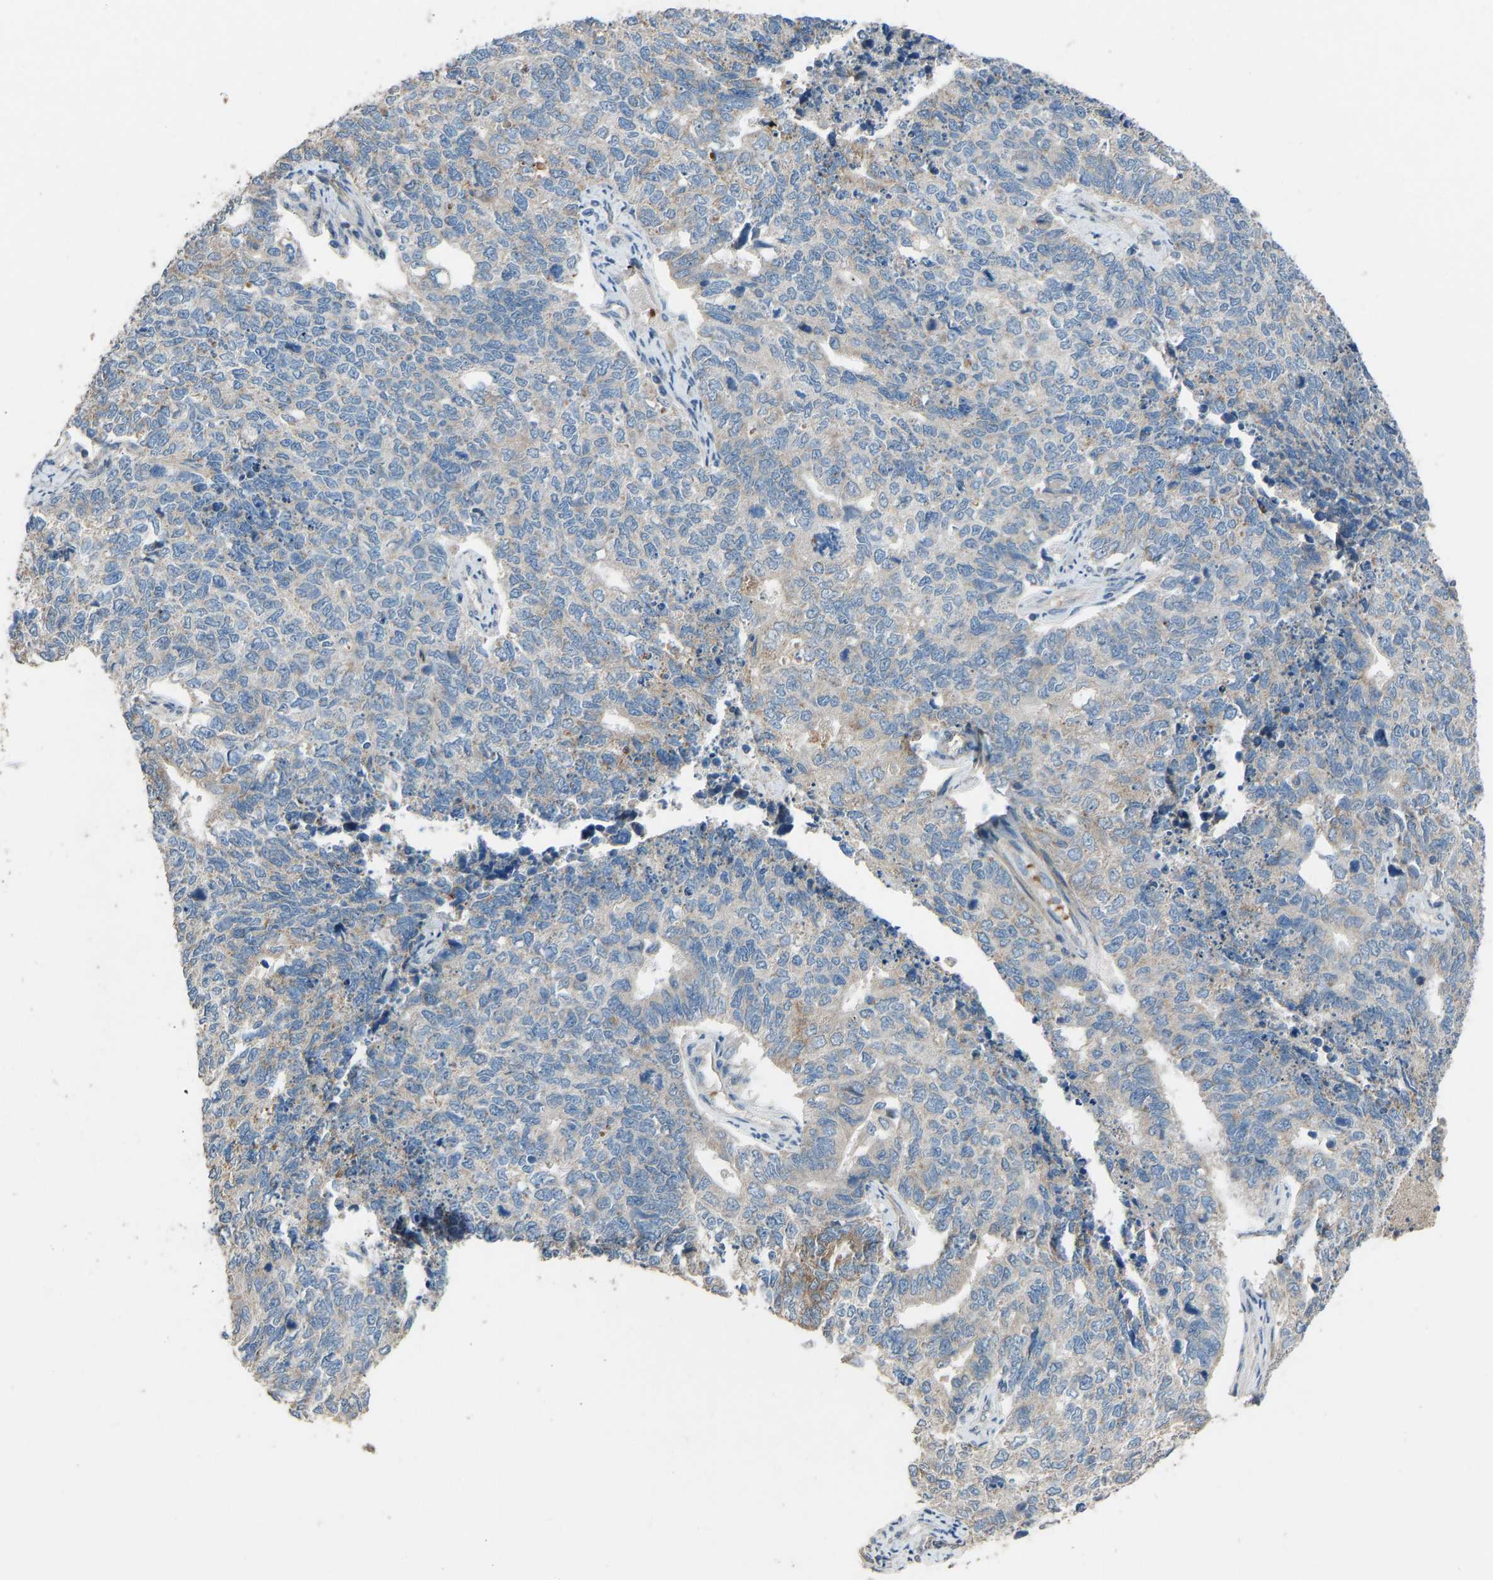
{"staining": {"intensity": "negative", "quantity": "none", "location": "none"}, "tissue": "cervical cancer", "cell_type": "Tumor cells", "image_type": "cancer", "snomed": [{"axis": "morphology", "description": "Squamous cell carcinoma, NOS"}, {"axis": "topography", "description": "Cervix"}], "caption": "Tumor cells show no significant protein expression in squamous cell carcinoma (cervical).", "gene": "TGFBR3", "patient": {"sex": "female", "age": 63}}